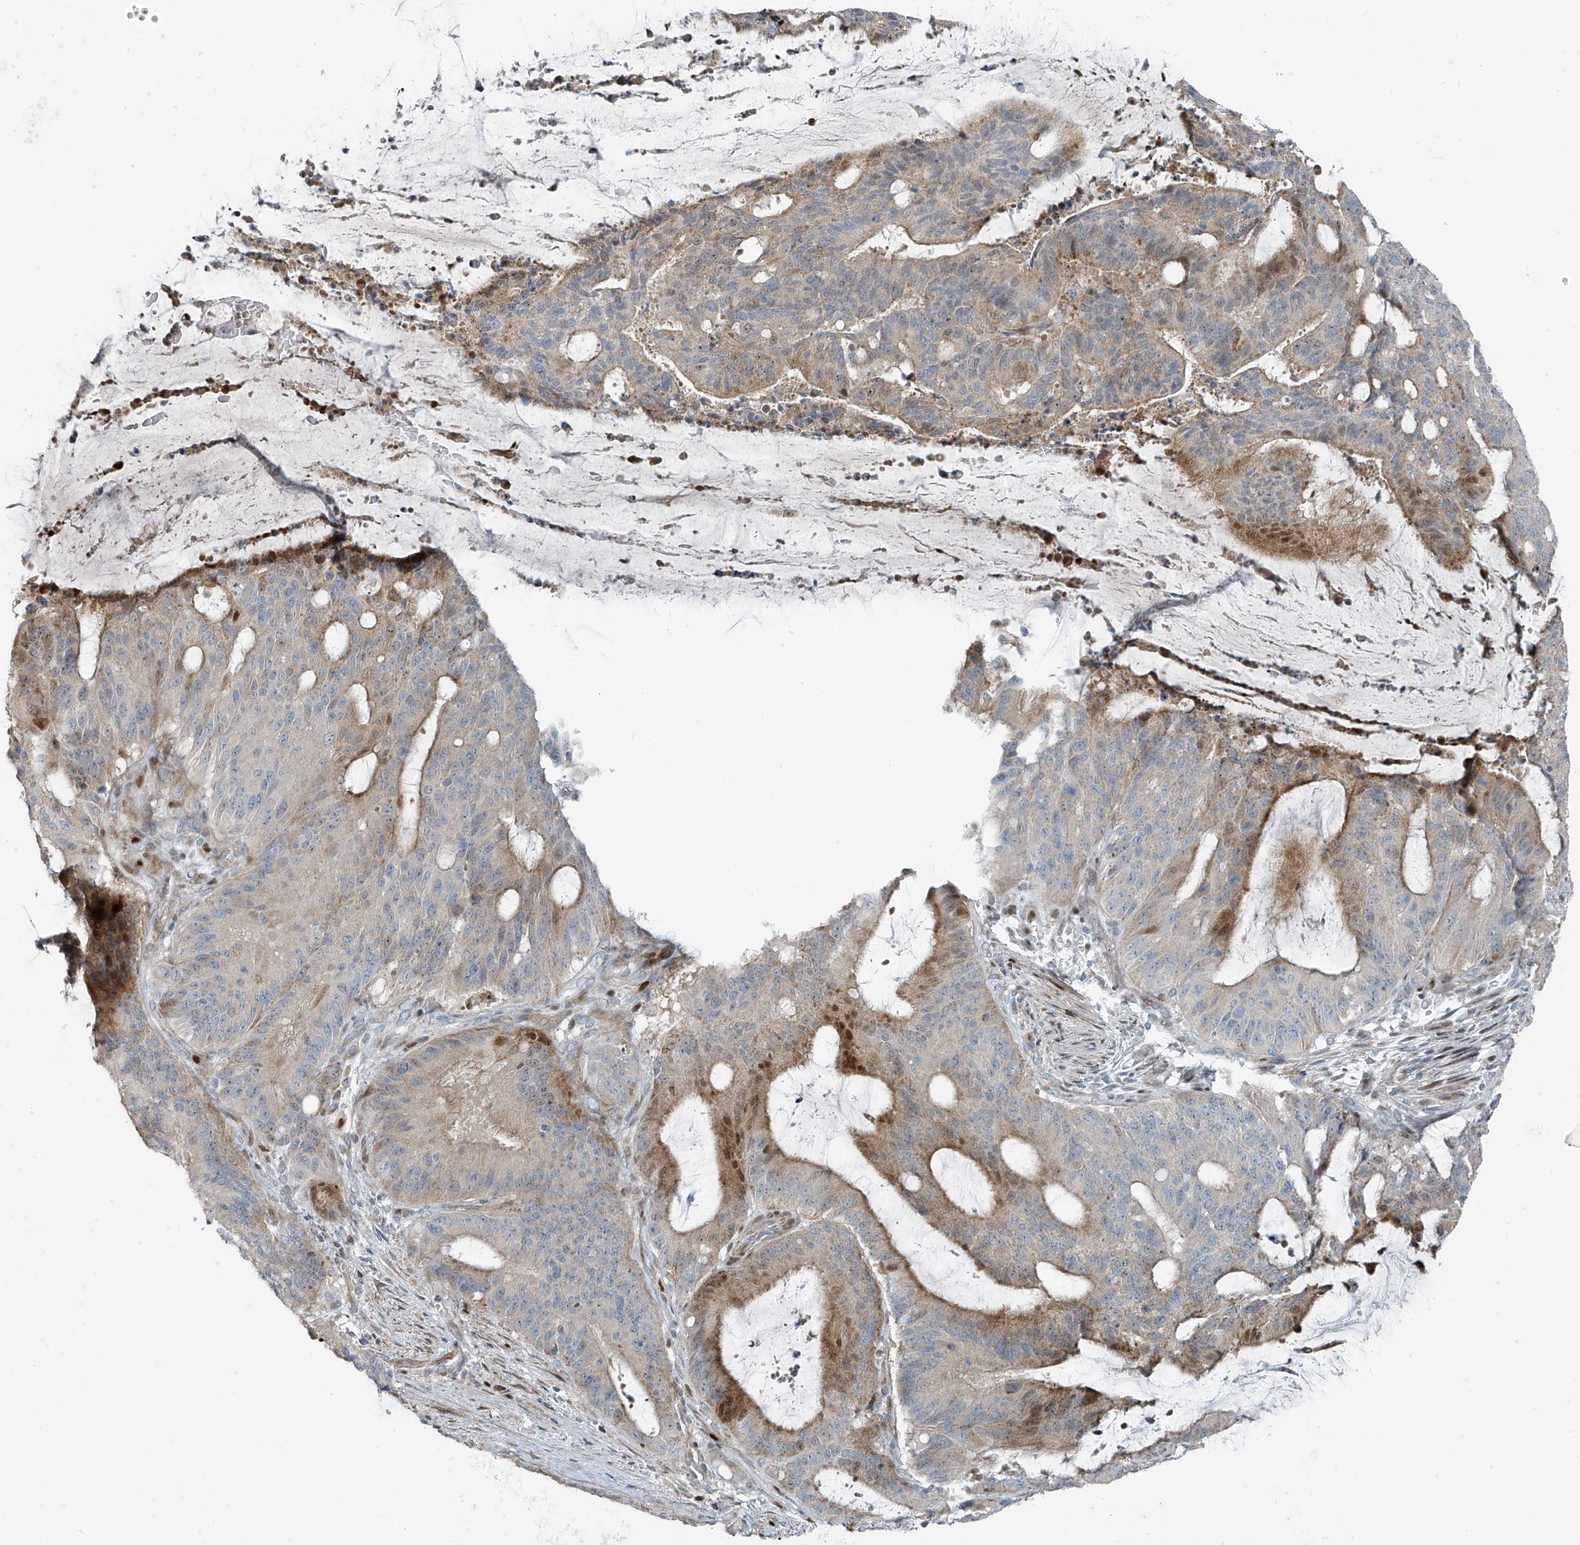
{"staining": {"intensity": "moderate", "quantity": "<25%", "location": "cytoplasmic/membranous,nuclear"}, "tissue": "liver cancer", "cell_type": "Tumor cells", "image_type": "cancer", "snomed": [{"axis": "morphology", "description": "Normal tissue, NOS"}, {"axis": "morphology", "description": "Cholangiocarcinoma"}, {"axis": "topography", "description": "Liver"}, {"axis": "topography", "description": "Peripheral nerve tissue"}], "caption": "Immunohistochemistry (IHC) micrograph of liver cholangiocarcinoma stained for a protein (brown), which exhibits low levels of moderate cytoplasmic/membranous and nuclear positivity in approximately <25% of tumor cells.", "gene": "PPCS", "patient": {"sex": "female", "age": 73}}